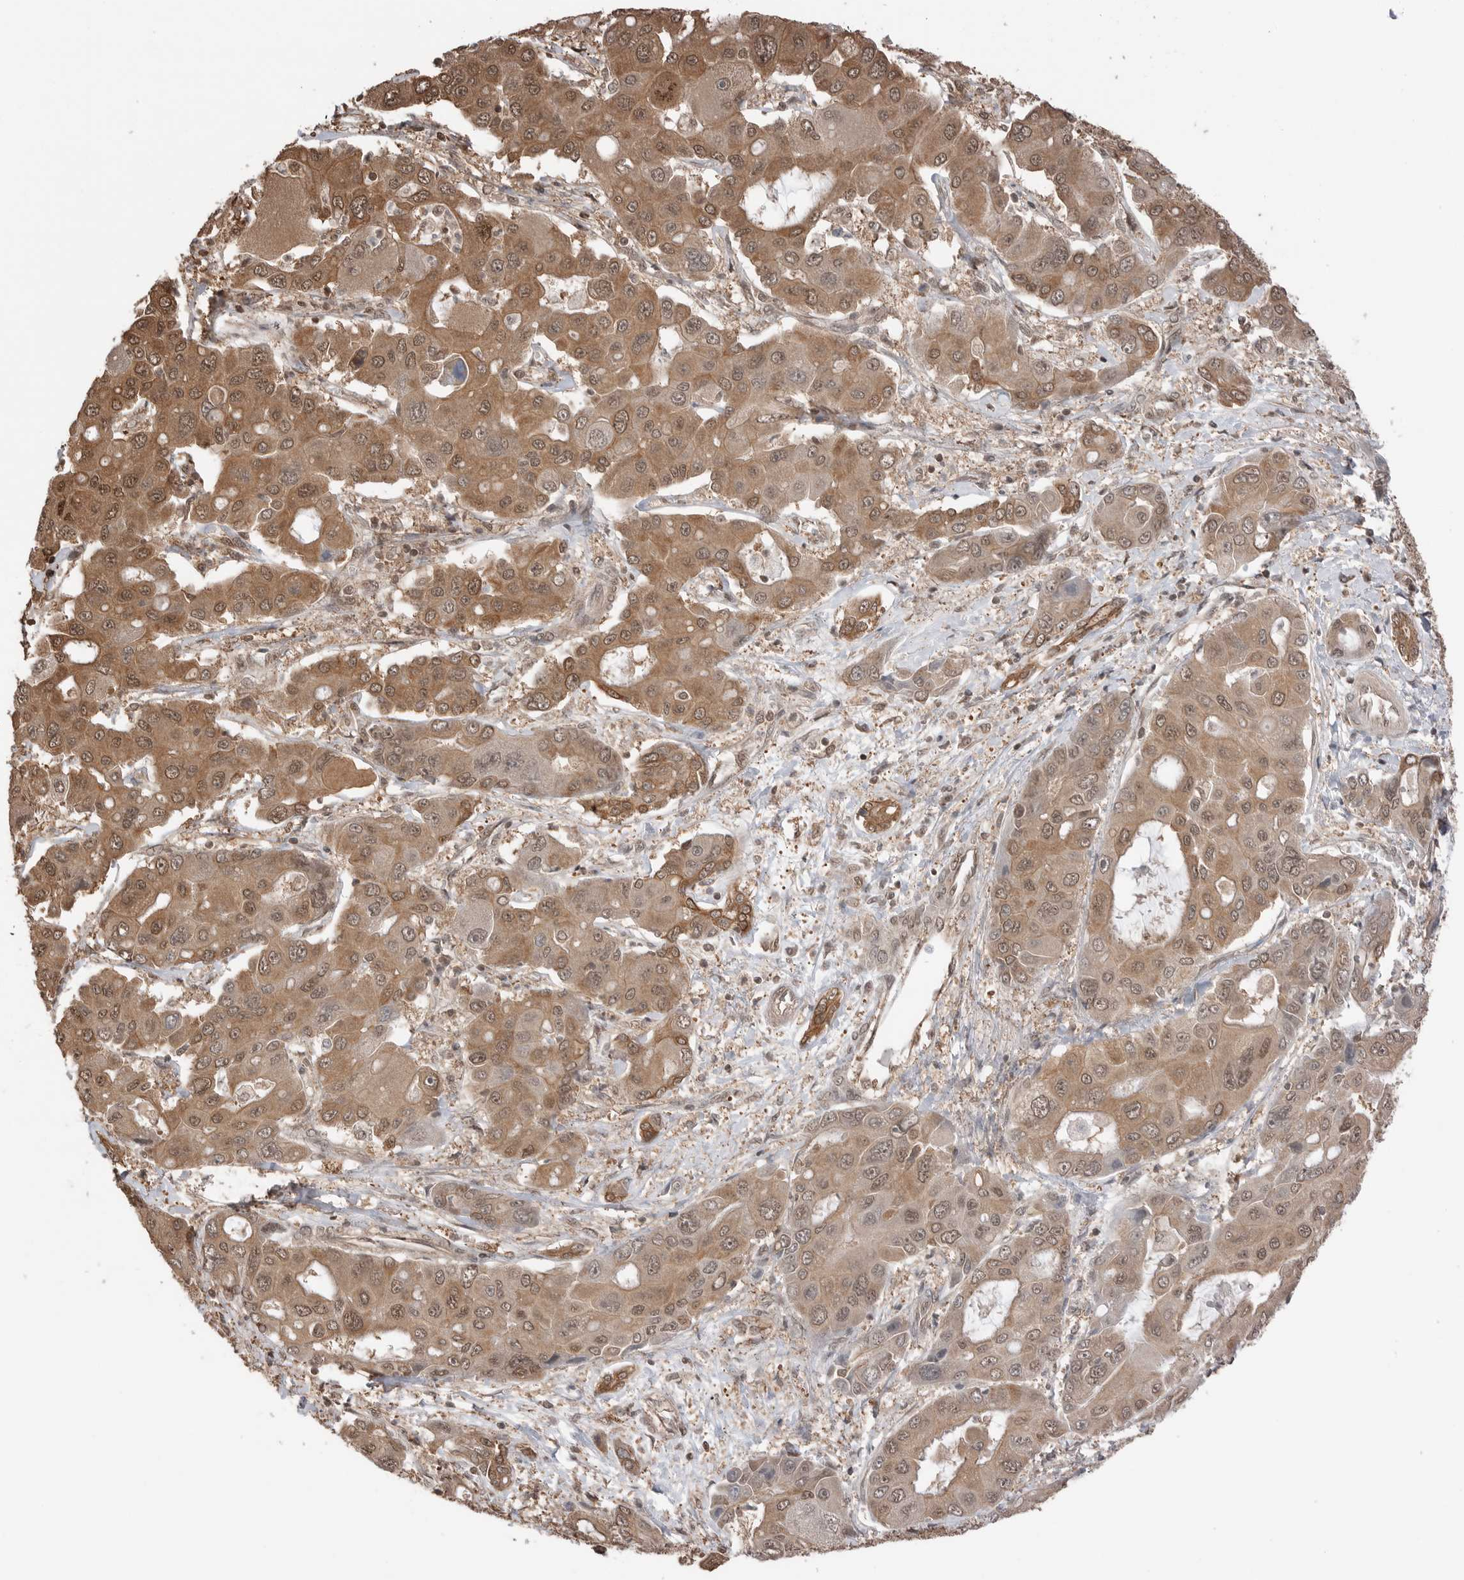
{"staining": {"intensity": "moderate", "quantity": ">75%", "location": "cytoplasmic/membranous"}, "tissue": "liver cancer", "cell_type": "Tumor cells", "image_type": "cancer", "snomed": [{"axis": "morphology", "description": "Cholangiocarcinoma"}, {"axis": "topography", "description": "Liver"}], "caption": "This histopathology image exhibits immunohistochemistry staining of human cholangiocarcinoma (liver), with medium moderate cytoplasmic/membranous expression in about >75% of tumor cells.", "gene": "PEAK1", "patient": {"sex": "male", "age": 67}}